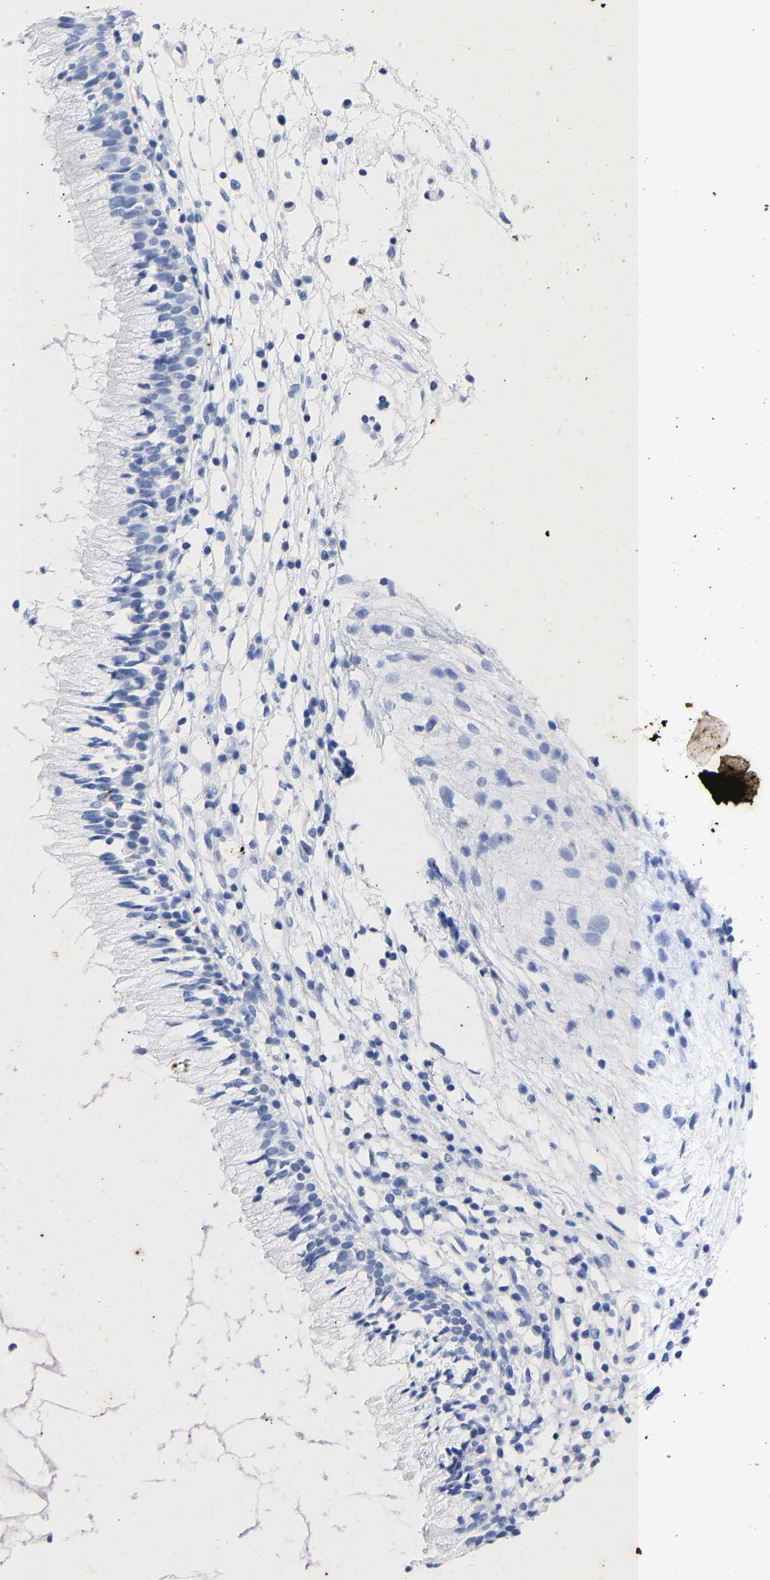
{"staining": {"intensity": "negative", "quantity": "none", "location": "none"}, "tissue": "nasopharynx", "cell_type": "Respiratory epithelial cells", "image_type": "normal", "snomed": [{"axis": "morphology", "description": "Normal tissue, NOS"}, {"axis": "topography", "description": "Nasopharynx"}], "caption": "A histopathology image of nasopharynx stained for a protein displays no brown staining in respiratory epithelial cells.", "gene": "KRT1", "patient": {"sex": "male", "age": 21}}